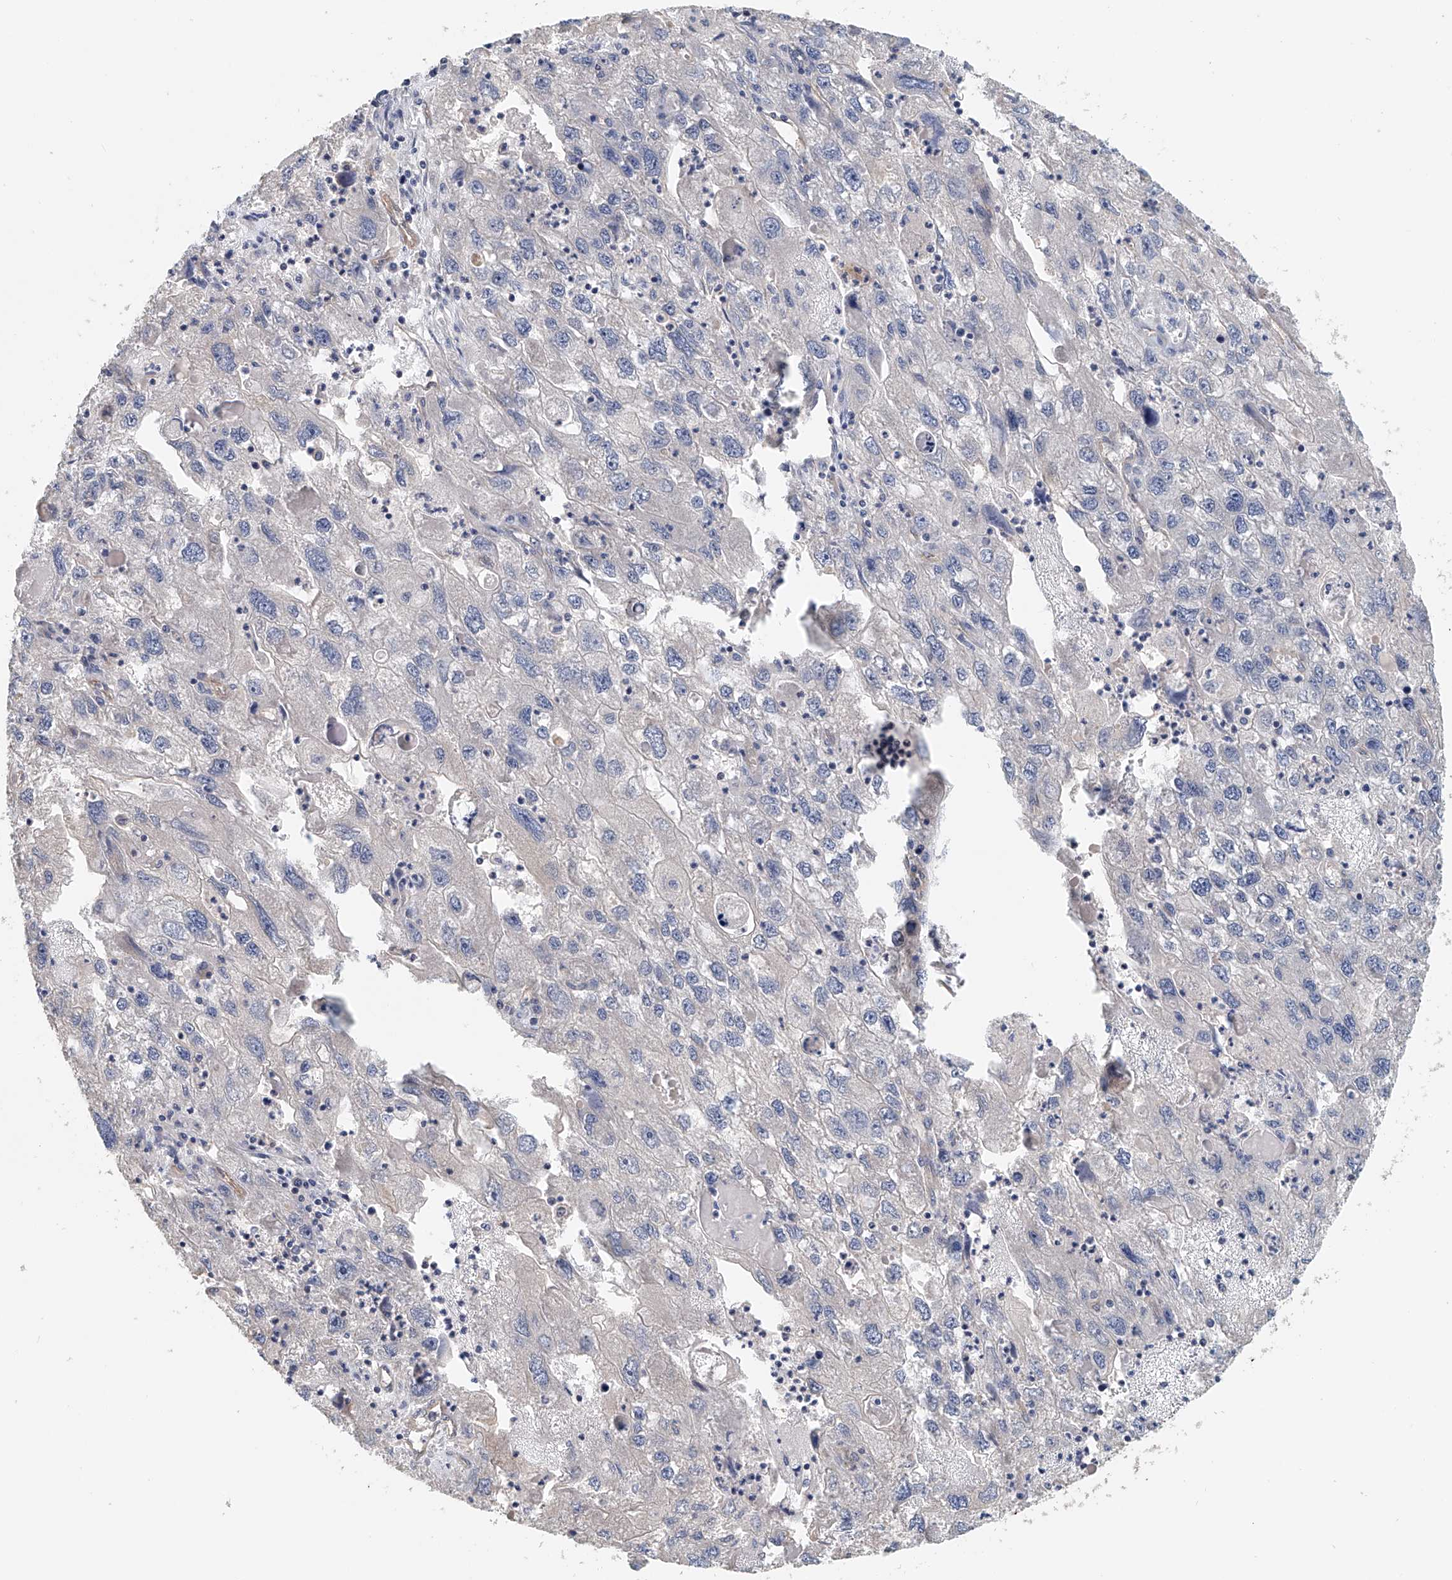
{"staining": {"intensity": "negative", "quantity": "none", "location": "none"}, "tissue": "endometrial cancer", "cell_type": "Tumor cells", "image_type": "cancer", "snomed": [{"axis": "morphology", "description": "Adenocarcinoma, NOS"}, {"axis": "topography", "description": "Endometrium"}], "caption": "Human endometrial adenocarcinoma stained for a protein using IHC exhibits no positivity in tumor cells.", "gene": "FRYL", "patient": {"sex": "female", "age": 49}}